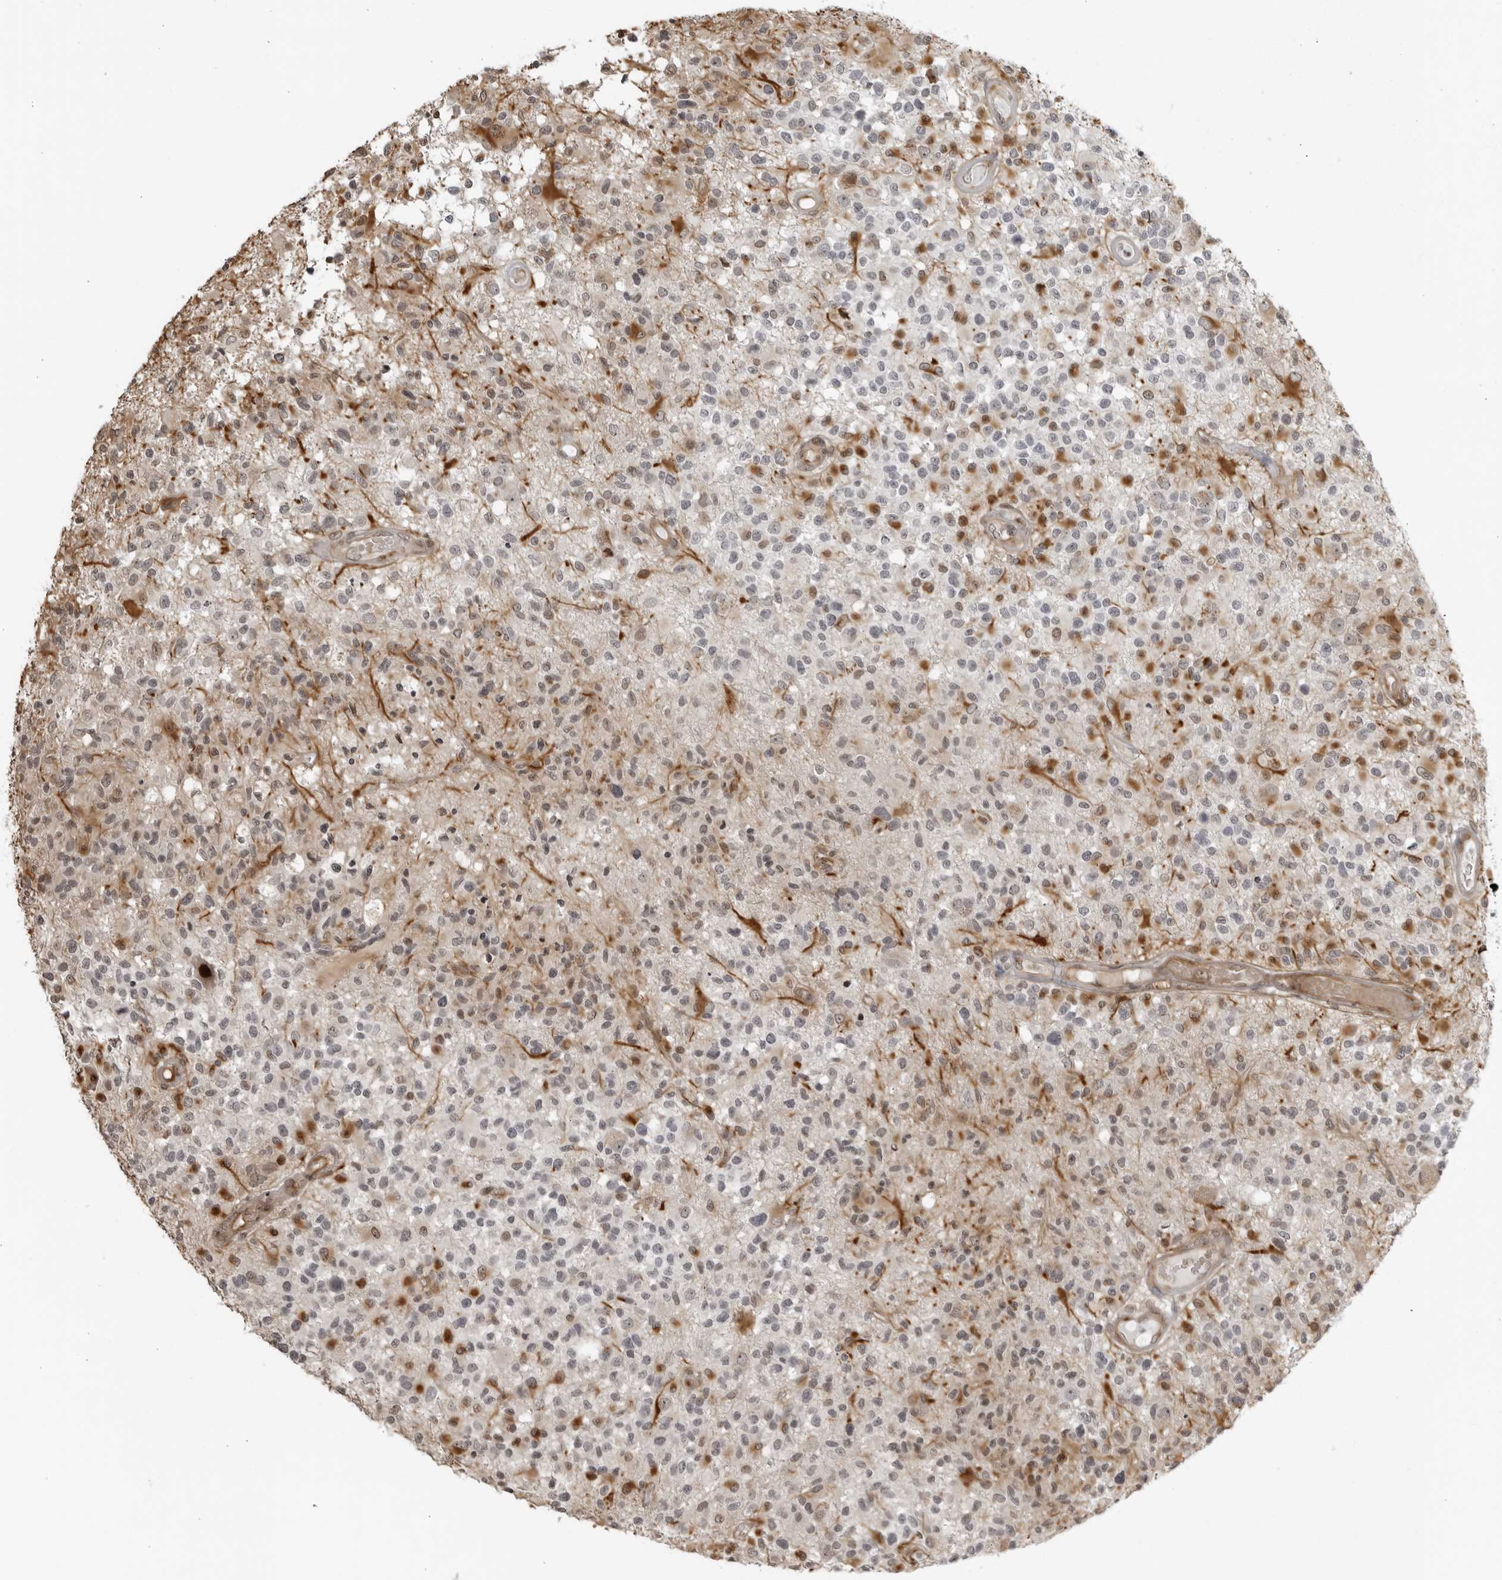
{"staining": {"intensity": "moderate", "quantity": "<25%", "location": "cytoplasmic/membranous"}, "tissue": "glioma", "cell_type": "Tumor cells", "image_type": "cancer", "snomed": [{"axis": "morphology", "description": "Glioma, malignant, High grade"}, {"axis": "morphology", "description": "Glioblastoma, NOS"}, {"axis": "topography", "description": "Brain"}], "caption": "Immunohistochemistry image of neoplastic tissue: glioma stained using immunohistochemistry (IHC) reveals low levels of moderate protein expression localized specifically in the cytoplasmic/membranous of tumor cells, appearing as a cytoplasmic/membranous brown color.", "gene": "TCF21", "patient": {"sex": "male", "age": 60}}